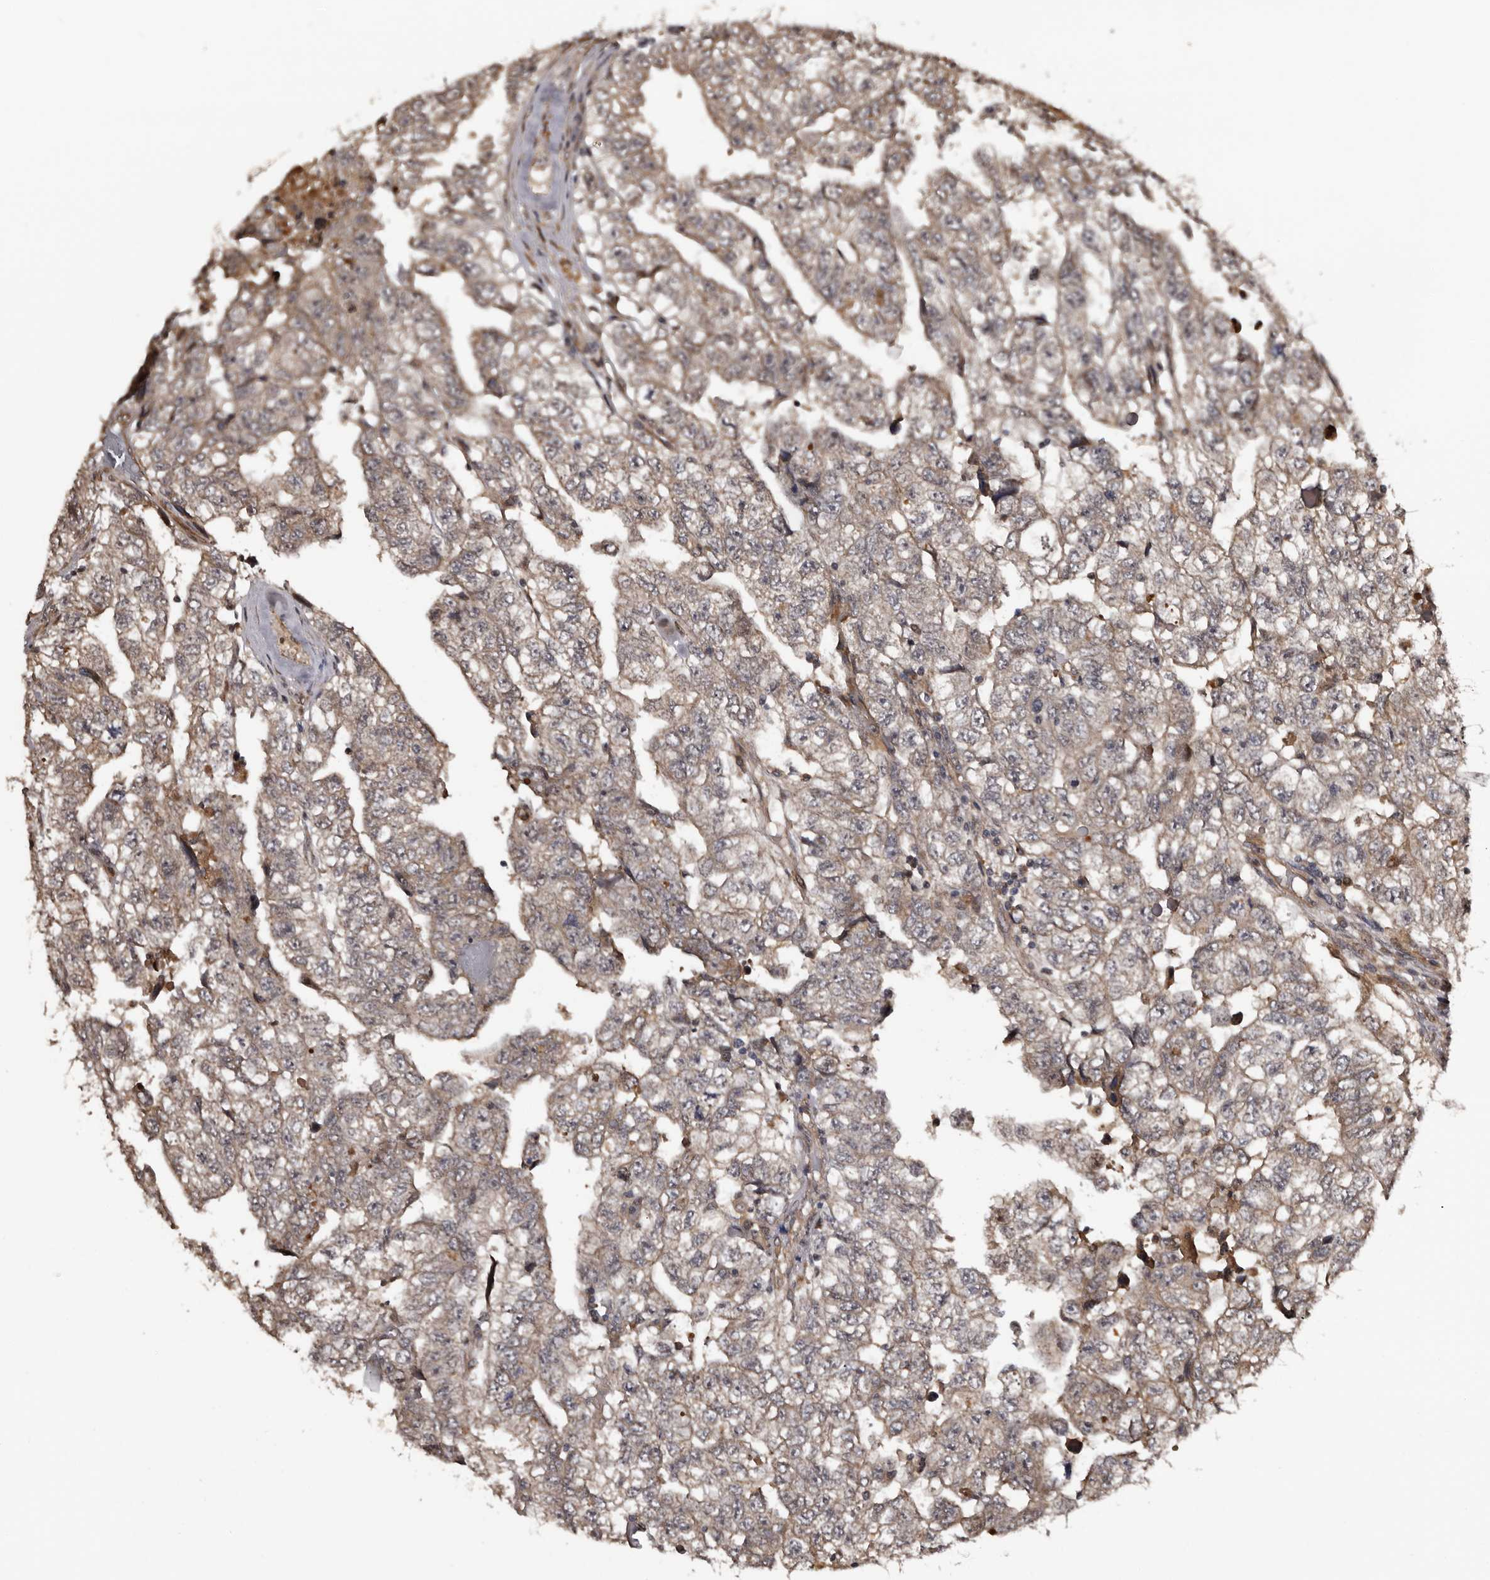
{"staining": {"intensity": "weak", "quantity": "<25%", "location": "cytoplasmic/membranous"}, "tissue": "testis cancer", "cell_type": "Tumor cells", "image_type": "cancer", "snomed": [{"axis": "morphology", "description": "Carcinoma, Embryonal, NOS"}, {"axis": "topography", "description": "Testis"}], "caption": "Immunohistochemistry of human embryonal carcinoma (testis) shows no positivity in tumor cells.", "gene": "SERTAD4", "patient": {"sex": "male", "age": 36}}